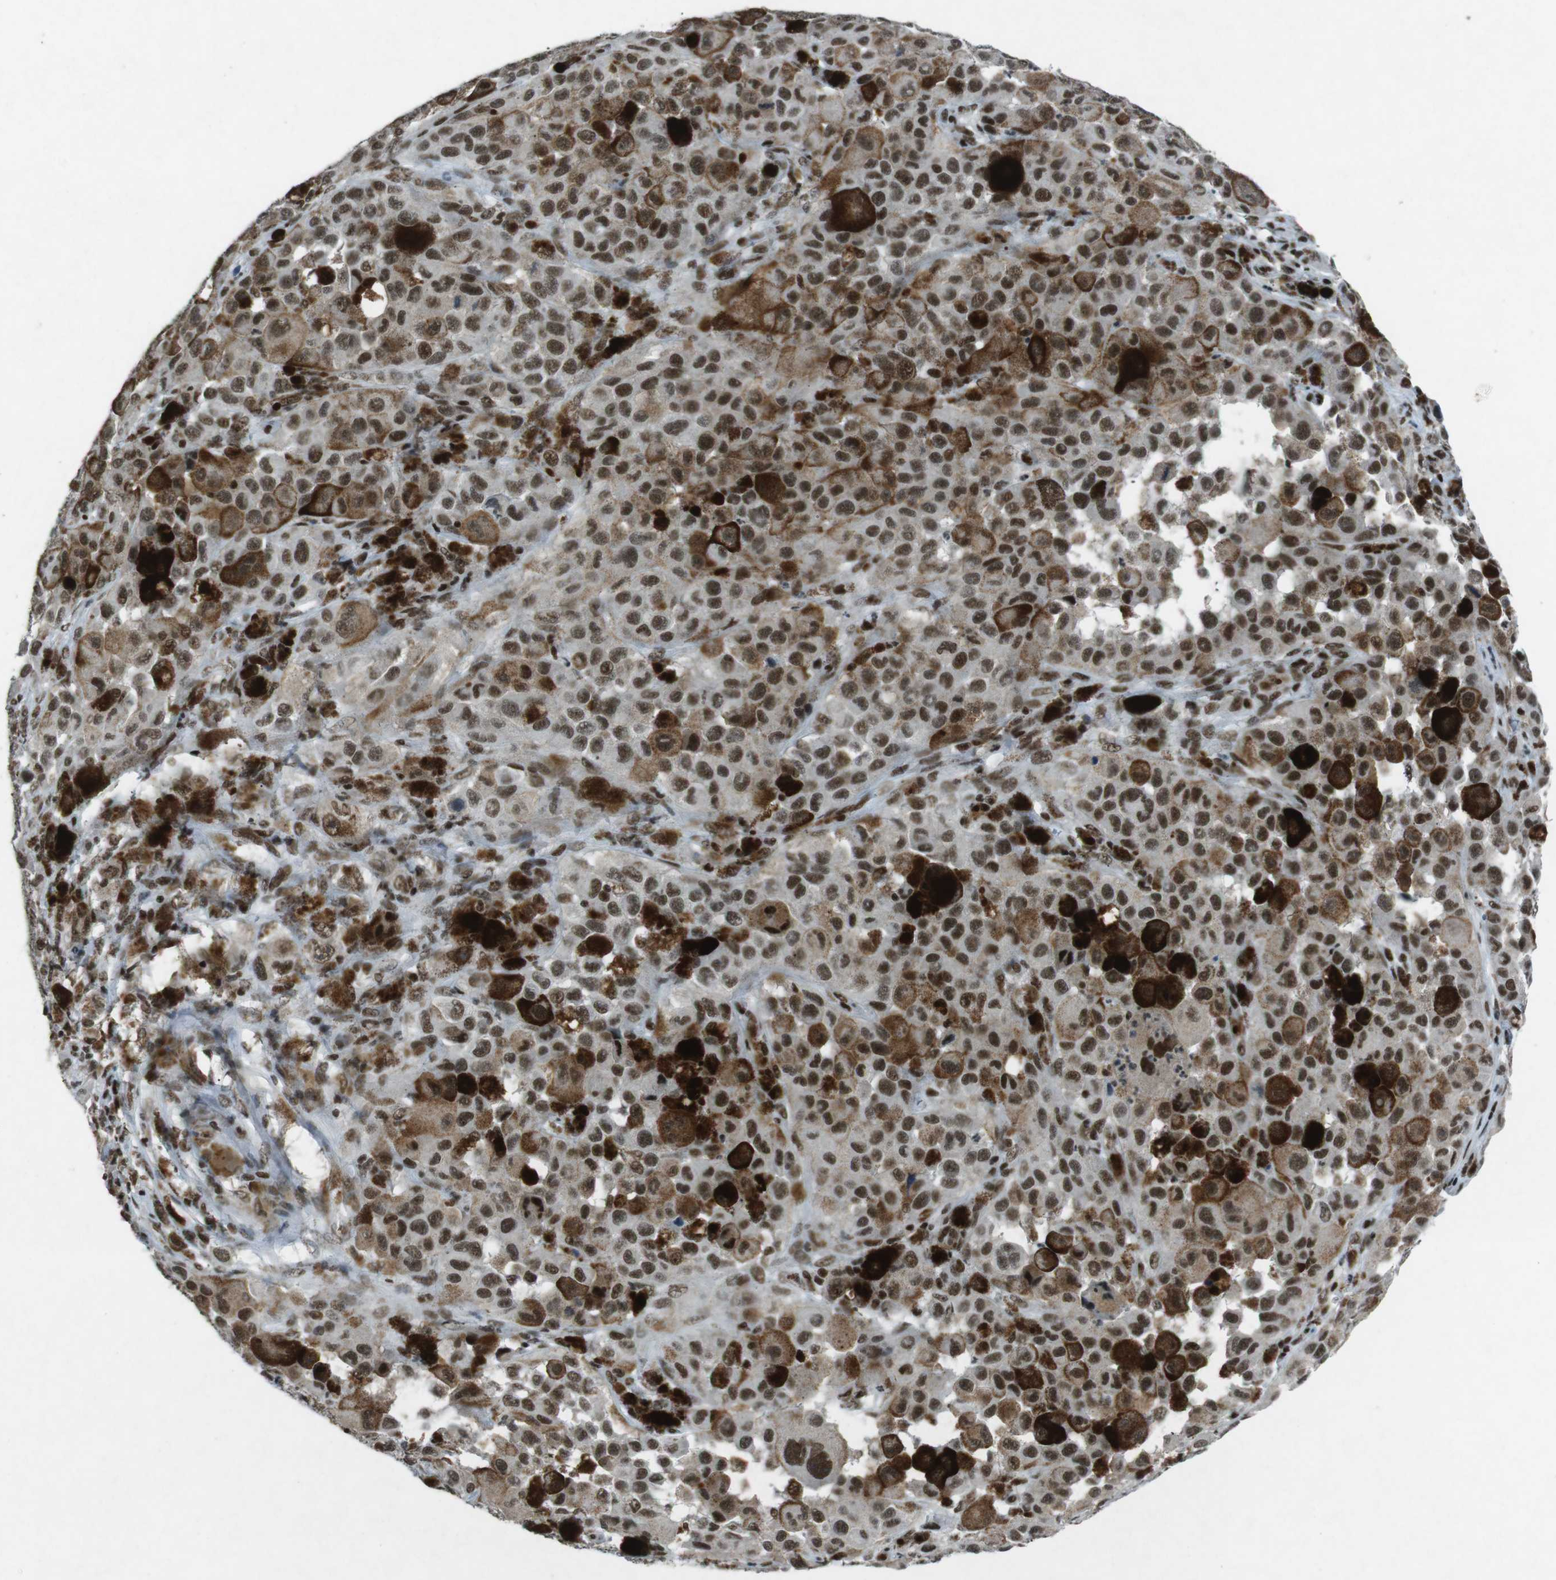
{"staining": {"intensity": "strong", "quantity": ">75%", "location": "nuclear"}, "tissue": "melanoma", "cell_type": "Tumor cells", "image_type": "cancer", "snomed": [{"axis": "morphology", "description": "Malignant melanoma, NOS"}, {"axis": "topography", "description": "Skin"}], "caption": "Human malignant melanoma stained with a brown dye shows strong nuclear positive staining in about >75% of tumor cells.", "gene": "TAF1", "patient": {"sex": "male", "age": 96}}